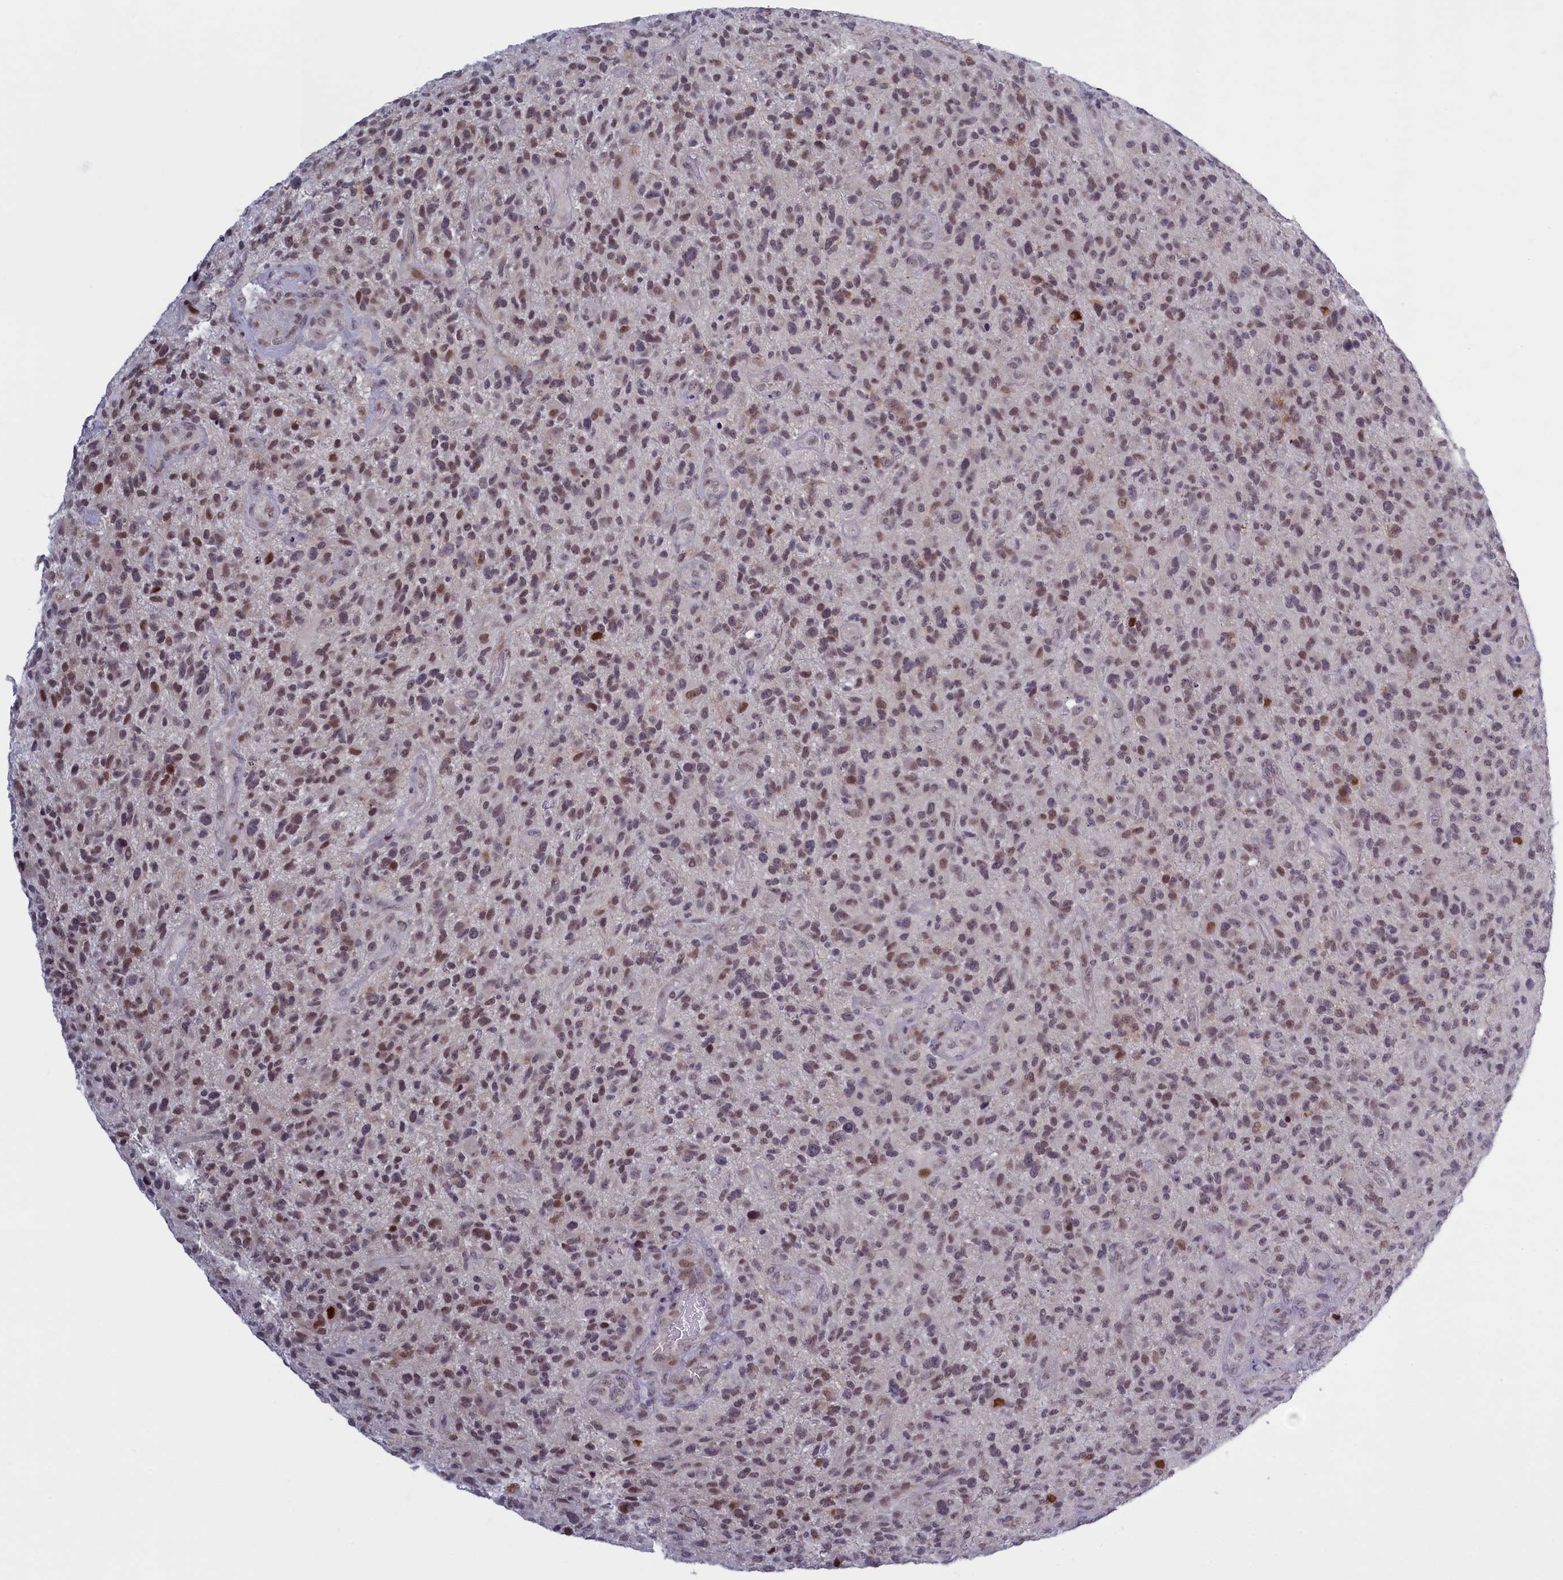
{"staining": {"intensity": "weak", "quantity": "25%-75%", "location": "nuclear"}, "tissue": "glioma", "cell_type": "Tumor cells", "image_type": "cancer", "snomed": [{"axis": "morphology", "description": "Glioma, malignant, High grade"}, {"axis": "topography", "description": "Brain"}], "caption": "A histopathology image of human high-grade glioma (malignant) stained for a protein reveals weak nuclear brown staining in tumor cells.", "gene": "ATF7IP2", "patient": {"sex": "male", "age": 47}}